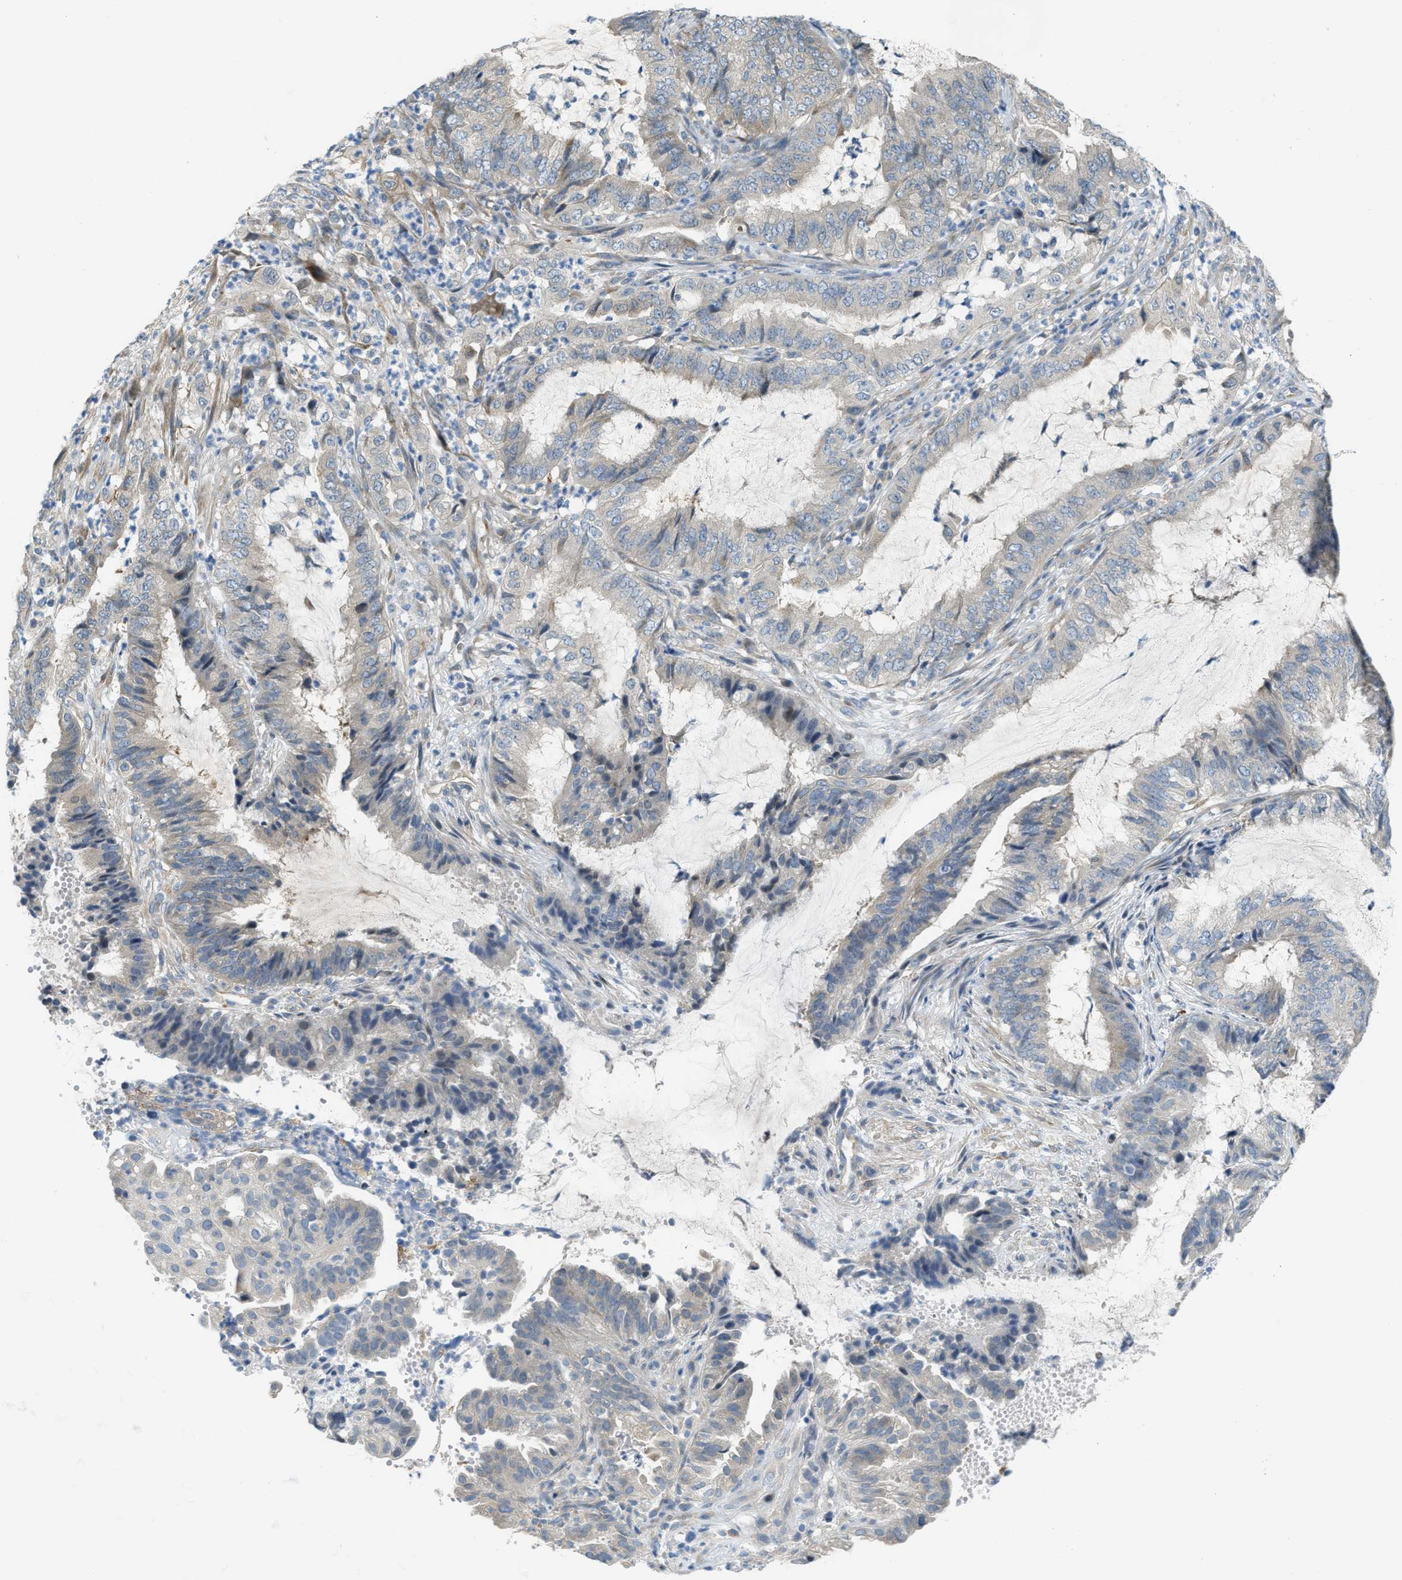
{"staining": {"intensity": "negative", "quantity": "none", "location": "none"}, "tissue": "endometrial cancer", "cell_type": "Tumor cells", "image_type": "cancer", "snomed": [{"axis": "morphology", "description": "Adenocarcinoma, NOS"}, {"axis": "topography", "description": "Endometrium"}], "caption": "Immunohistochemistry (IHC) photomicrograph of endometrial adenocarcinoma stained for a protein (brown), which reveals no expression in tumor cells.", "gene": "KLHDC10", "patient": {"sex": "female", "age": 51}}